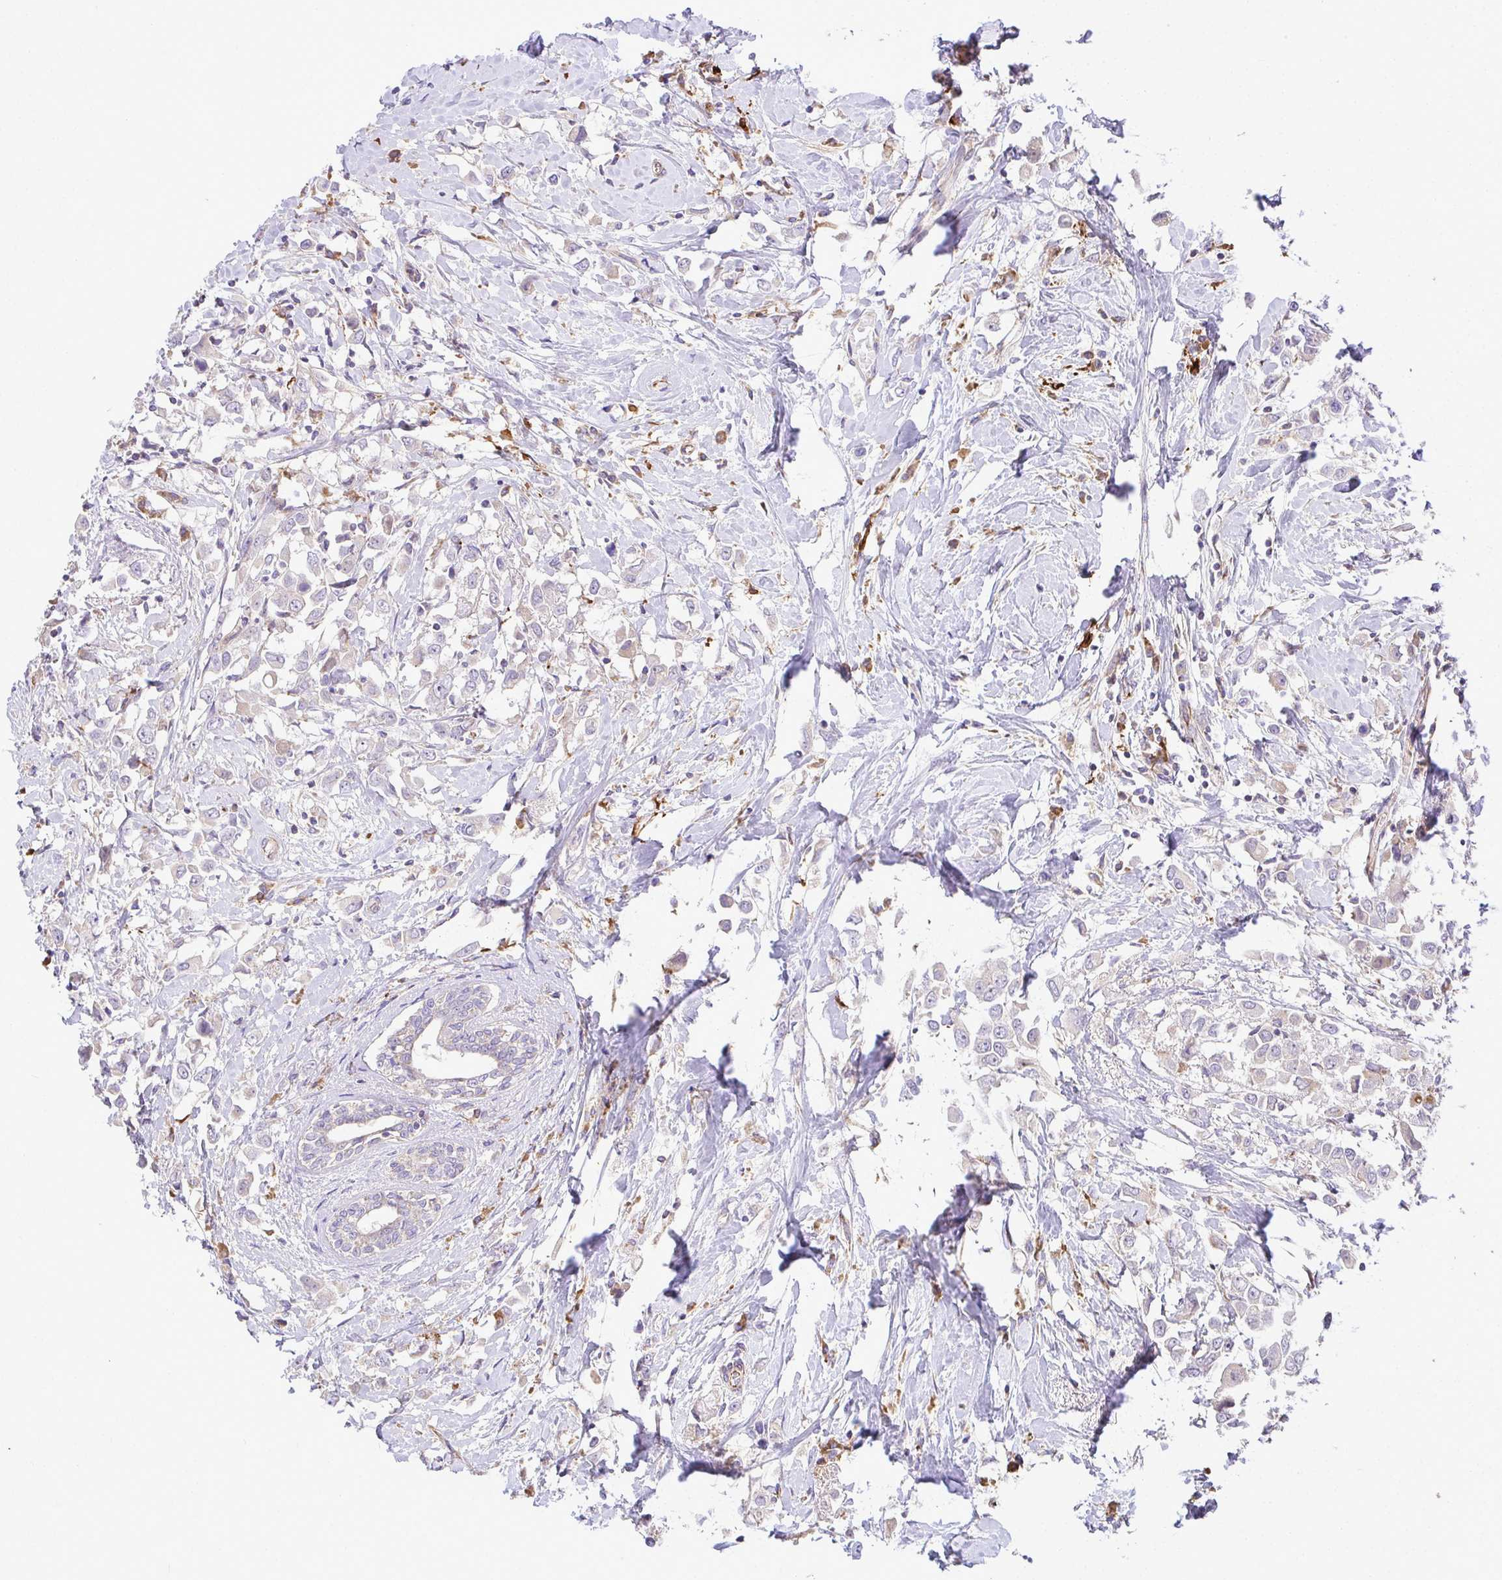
{"staining": {"intensity": "negative", "quantity": "none", "location": "none"}, "tissue": "breast cancer", "cell_type": "Tumor cells", "image_type": "cancer", "snomed": [{"axis": "morphology", "description": "Duct carcinoma"}, {"axis": "topography", "description": "Breast"}], "caption": "Tumor cells are negative for brown protein staining in breast invasive ductal carcinoma. (Stains: DAB immunohistochemistry with hematoxylin counter stain, Microscopy: brightfield microscopy at high magnification).", "gene": "GRID2", "patient": {"sex": "female", "age": 61}}